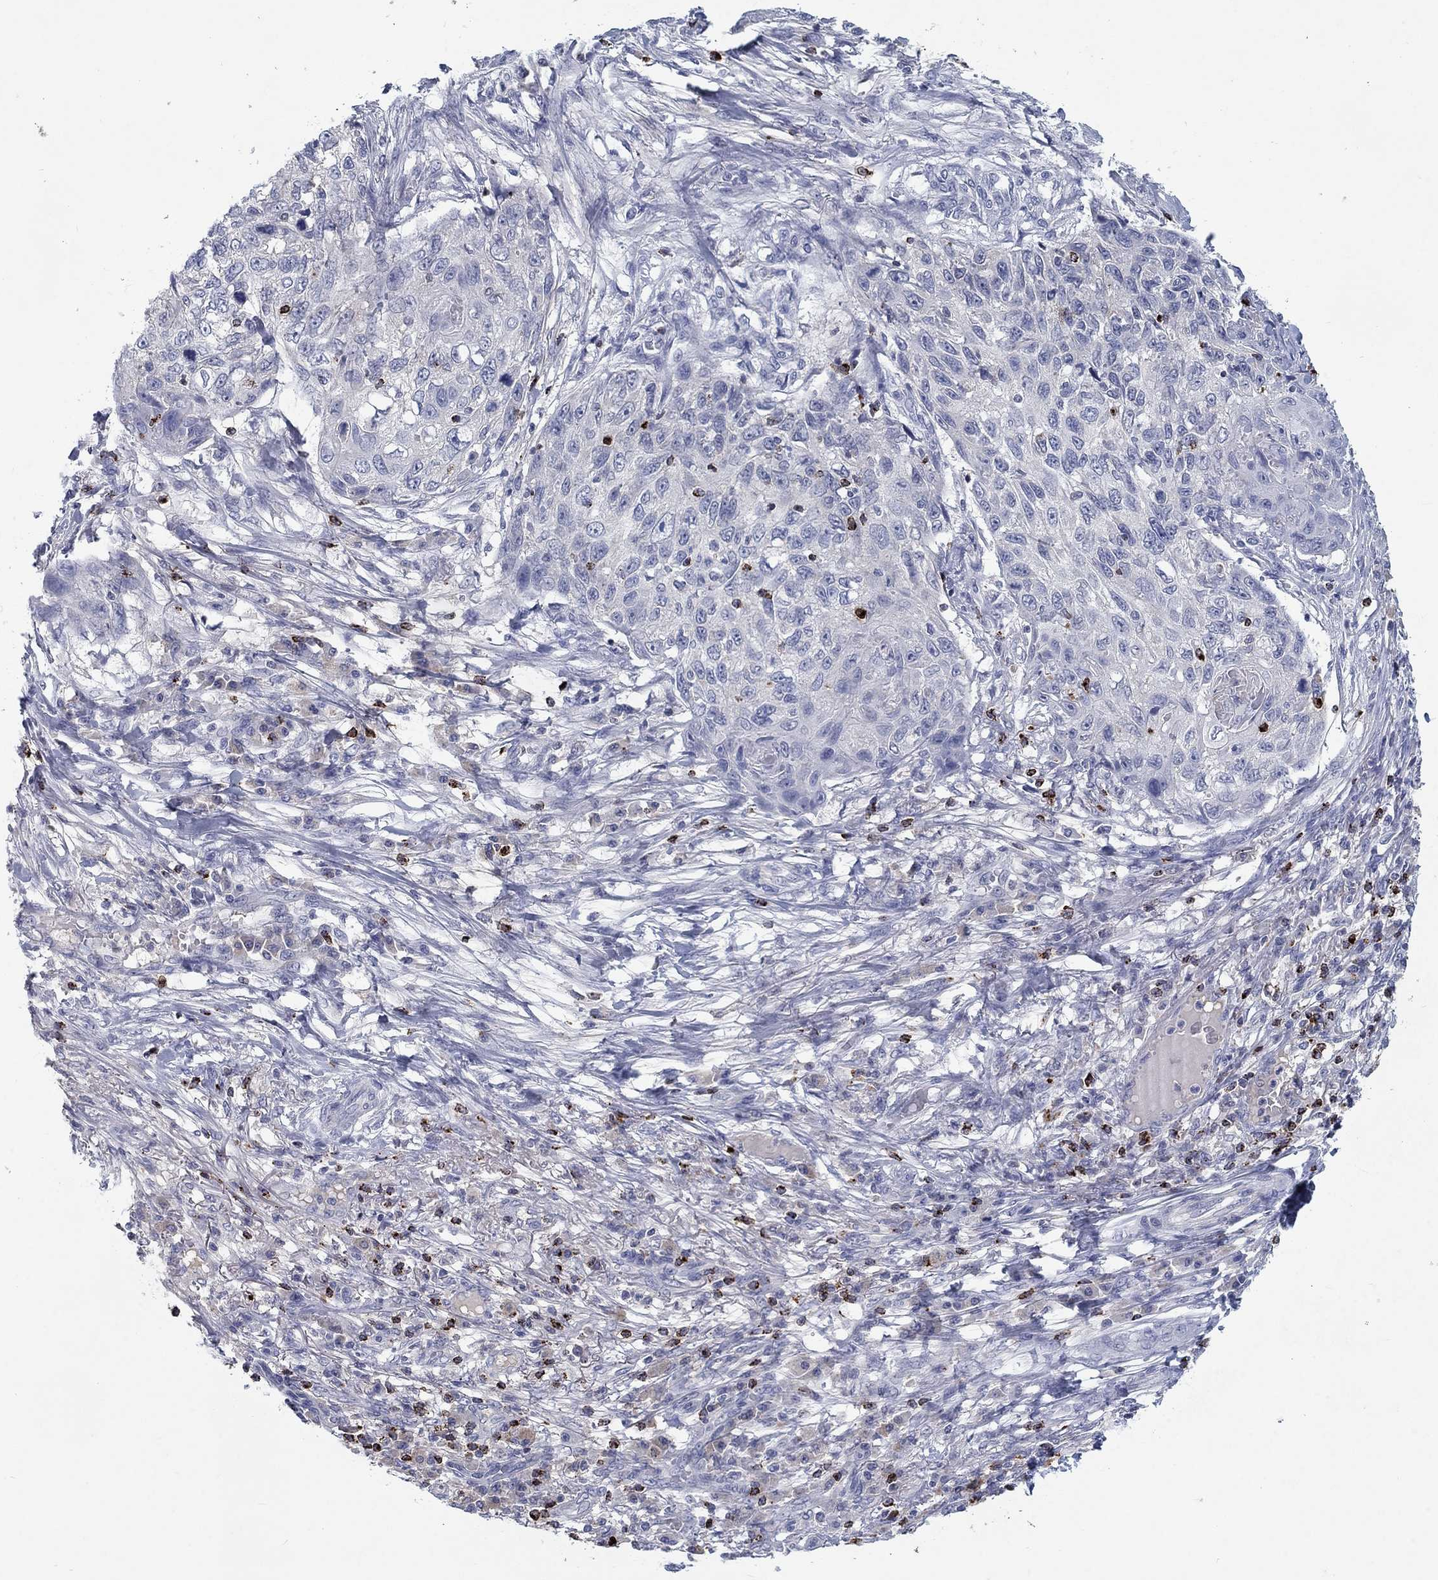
{"staining": {"intensity": "negative", "quantity": "none", "location": "none"}, "tissue": "skin cancer", "cell_type": "Tumor cells", "image_type": "cancer", "snomed": [{"axis": "morphology", "description": "Squamous cell carcinoma, NOS"}, {"axis": "topography", "description": "Skin"}], "caption": "Human skin cancer stained for a protein using IHC shows no positivity in tumor cells.", "gene": "GZMA", "patient": {"sex": "male", "age": 92}}